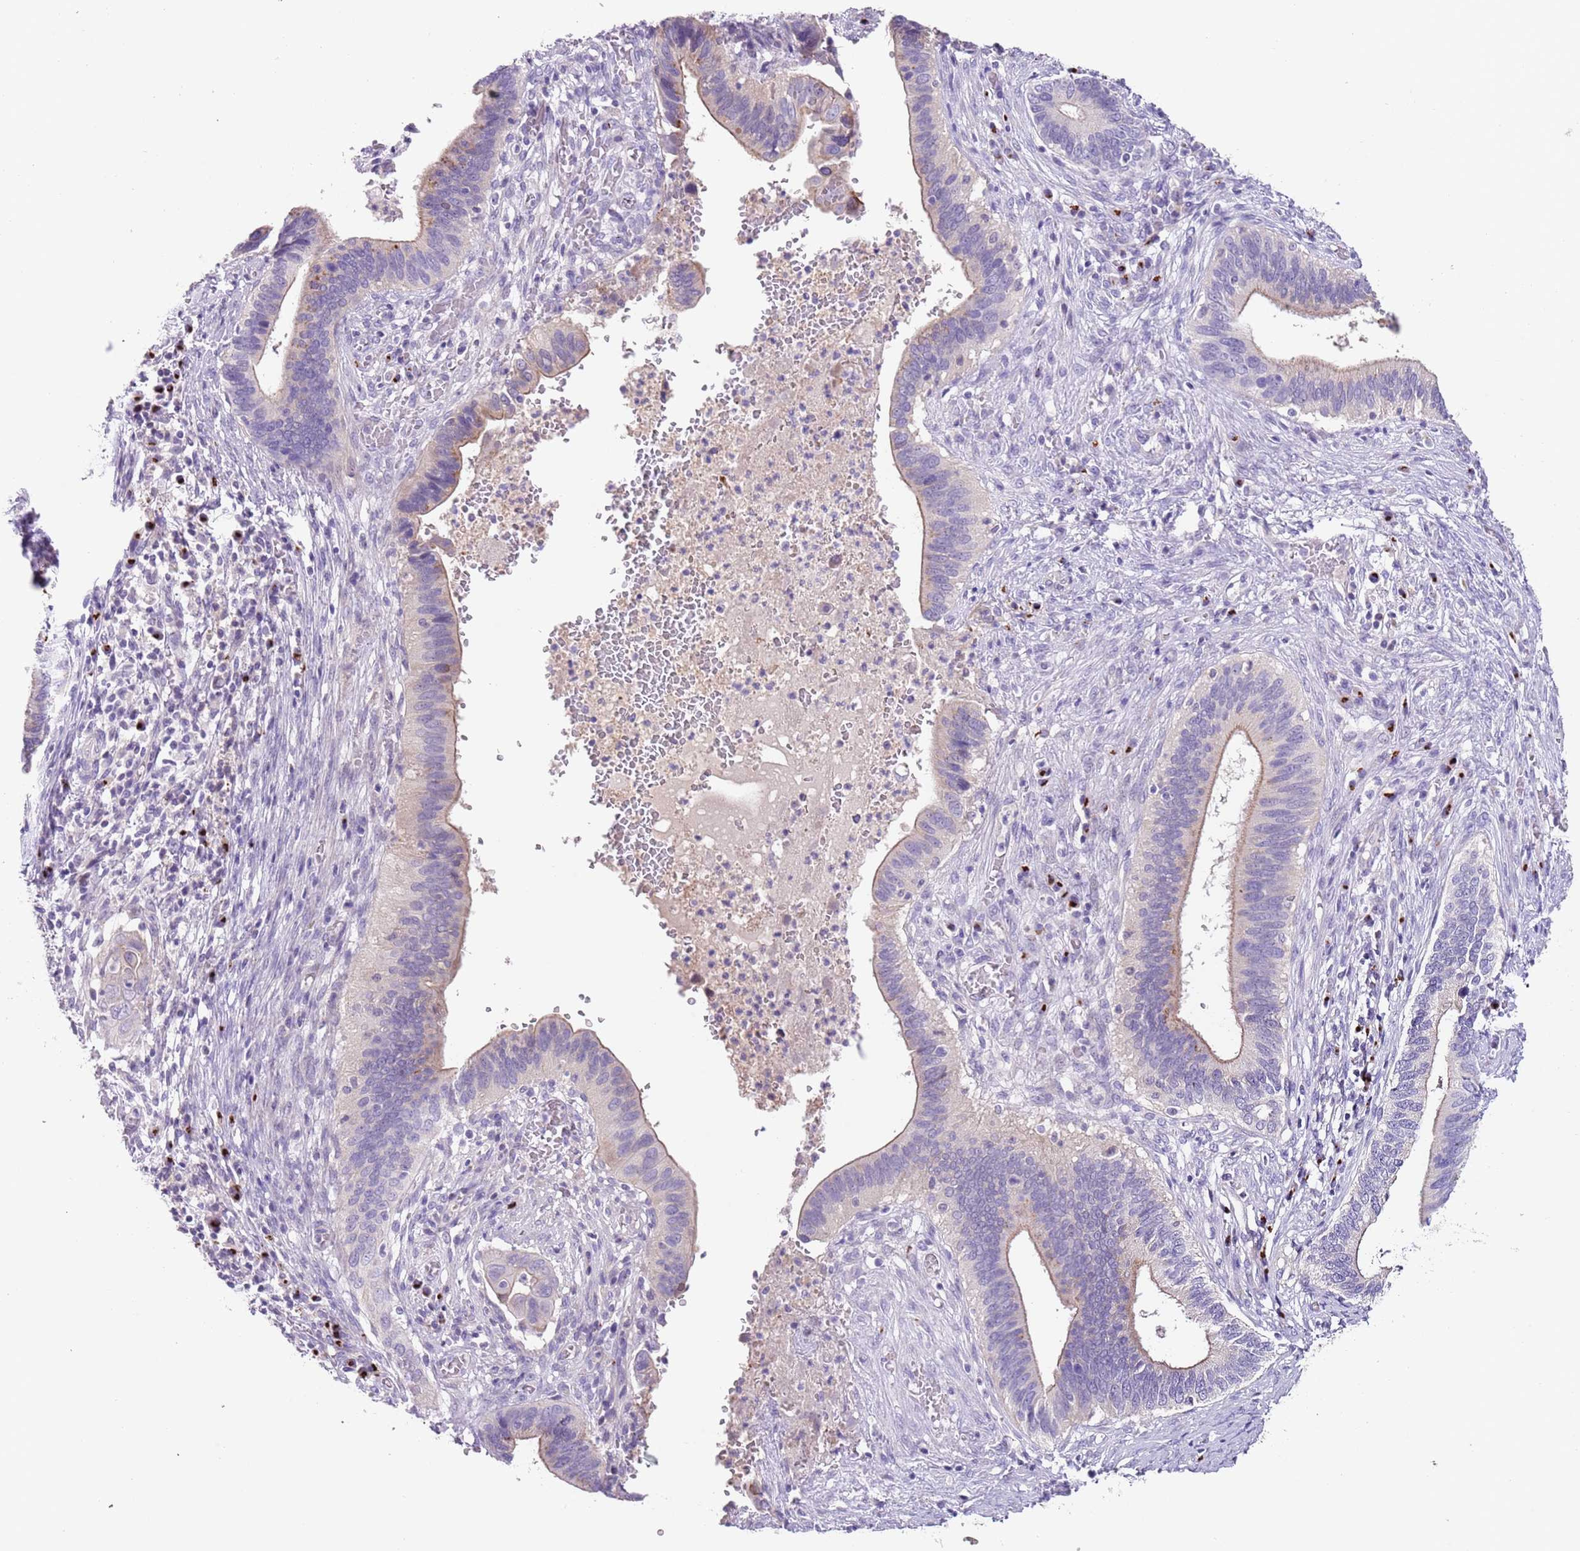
{"staining": {"intensity": "weak", "quantity": "25%-75%", "location": "cytoplasmic/membranous"}, "tissue": "cervical cancer", "cell_type": "Tumor cells", "image_type": "cancer", "snomed": [{"axis": "morphology", "description": "Adenocarcinoma, NOS"}, {"axis": "topography", "description": "Cervix"}], "caption": "Weak cytoplasmic/membranous positivity is seen in approximately 25%-75% of tumor cells in cervical adenocarcinoma.", "gene": "C2CD3", "patient": {"sex": "female", "age": 42}}